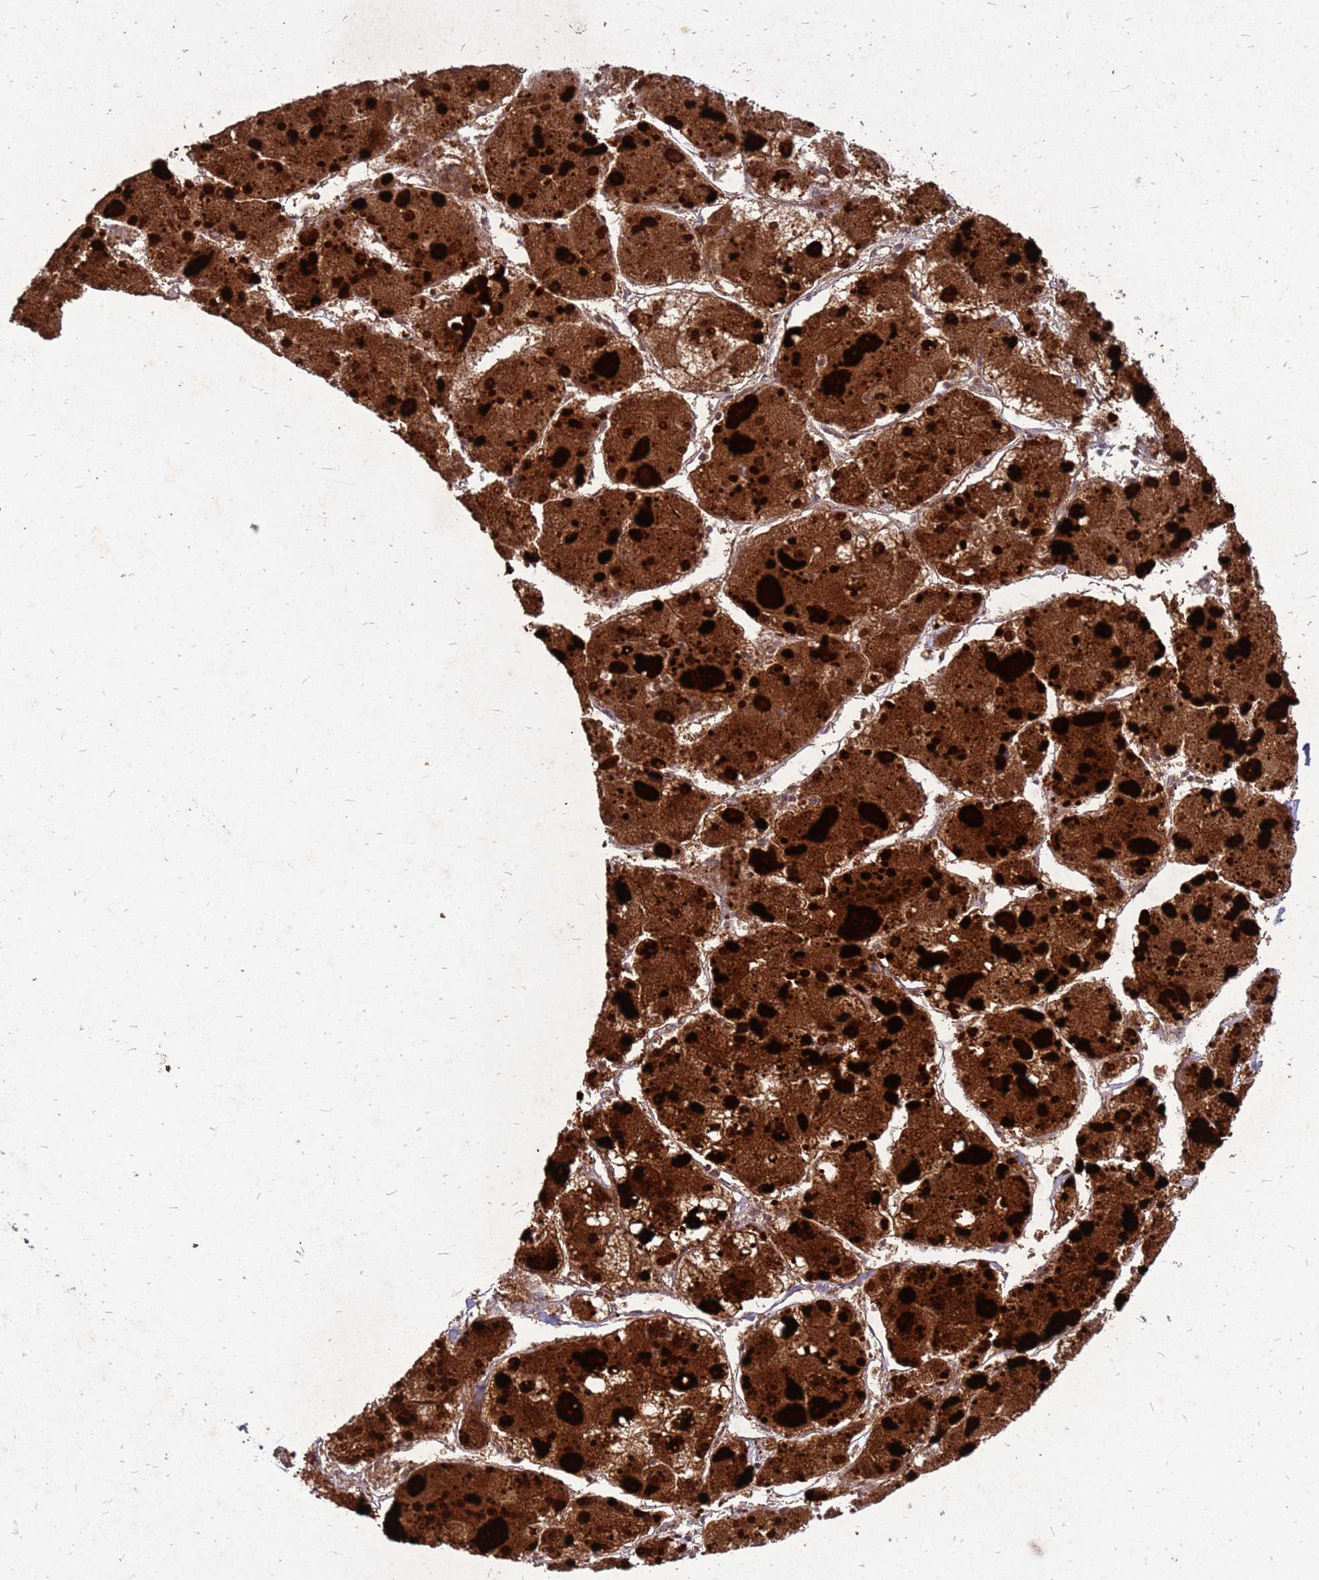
{"staining": {"intensity": "strong", "quantity": ">75%", "location": "cytoplasmic/membranous,nuclear"}, "tissue": "liver cancer", "cell_type": "Tumor cells", "image_type": "cancer", "snomed": [{"axis": "morphology", "description": "Carcinoma, Hepatocellular, NOS"}, {"axis": "topography", "description": "Liver"}], "caption": "Tumor cells reveal high levels of strong cytoplasmic/membranous and nuclear positivity in about >75% of cells in human hepatocellular carcinoma (liver). (DAB = brown stain, brightfield microscopy at high magnification).", "gene": "AKR1C1", "patient": {"sex": "female", "age": 73}}